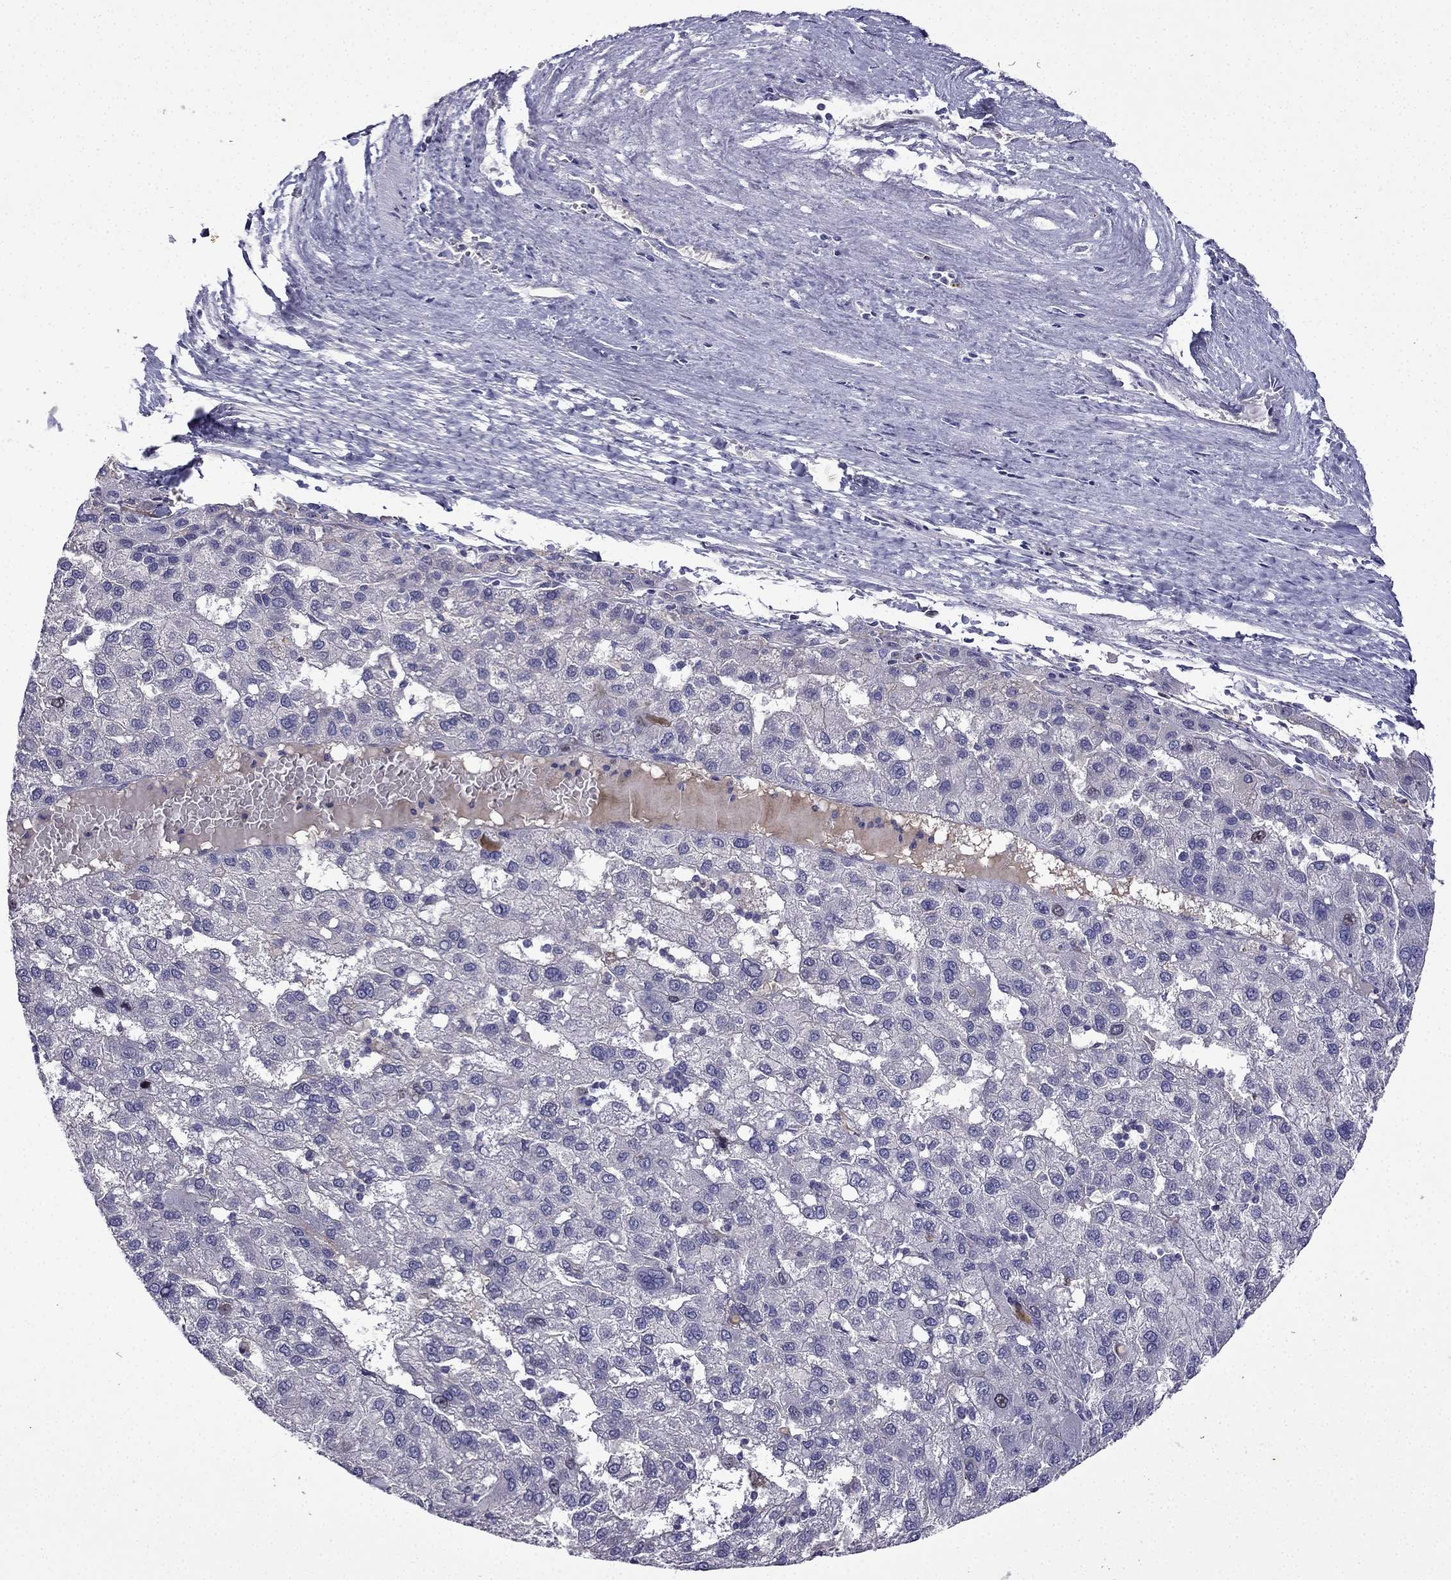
{"staining": {"intensity": "negative", "quantity": "none", "location": "none"}, "tissue": "liver cancer", "cell_type": "Tumor cells", "image_type": "cancer", "snomed": [{"axis": "morphology", "description": "Carcinoma, Hepatocellular, NOS"}, {"axis": "topography", "description": "Liver"}], "caption": "An immunohistochemistry image of liver hepatocellular carcinoma is shown. There is no staining in tumor cells of liver hepatocellular carcinoma. Nuclei are stained in blue.", "gene": "UHRF1", "patient": {"sex": "female", "age": 82}}